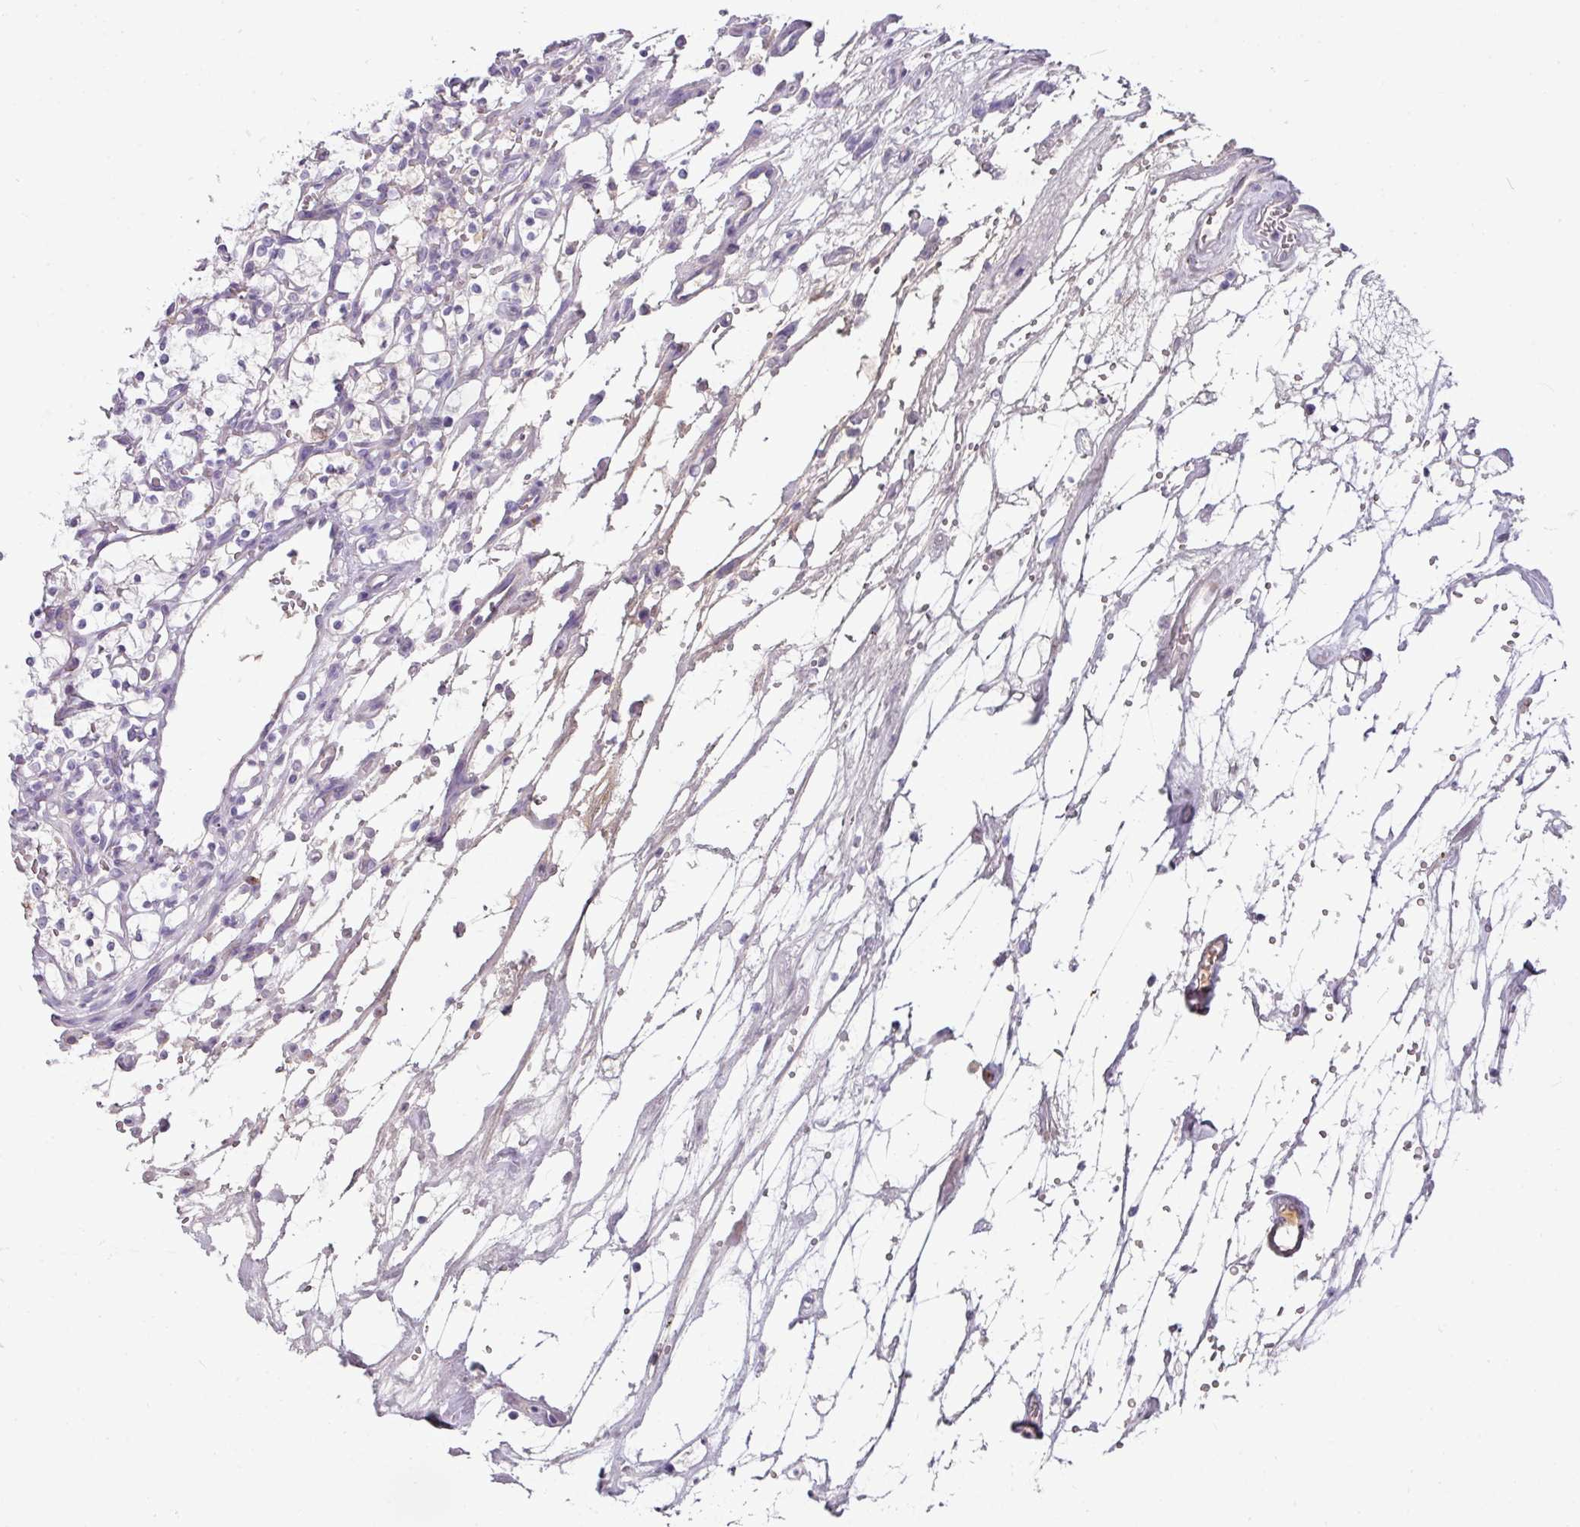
{"staining": {"intensity": "negative", "quantity": "none", "location": "none"}, "tissue": "renal cancer", "cell_type": "Tumor cells", "image_type": "cancer", "snomed": [{"axis": "morphology", "description": "Adenocarcinoma, NOS"}, {"axis": "topography", "description": "Kidney"}], "caption": "Protein analysis of renal cancer (adenocarcinoma) demonstrates no significant positivity in tumor cells. The staining is performed using DAB (3,3'-diaminobenzidine) brown chromogen with nuclei counter-stained in using hematoxylin.", "gene": "FGF17", "patient": {"sex": "female", "age": 69}}